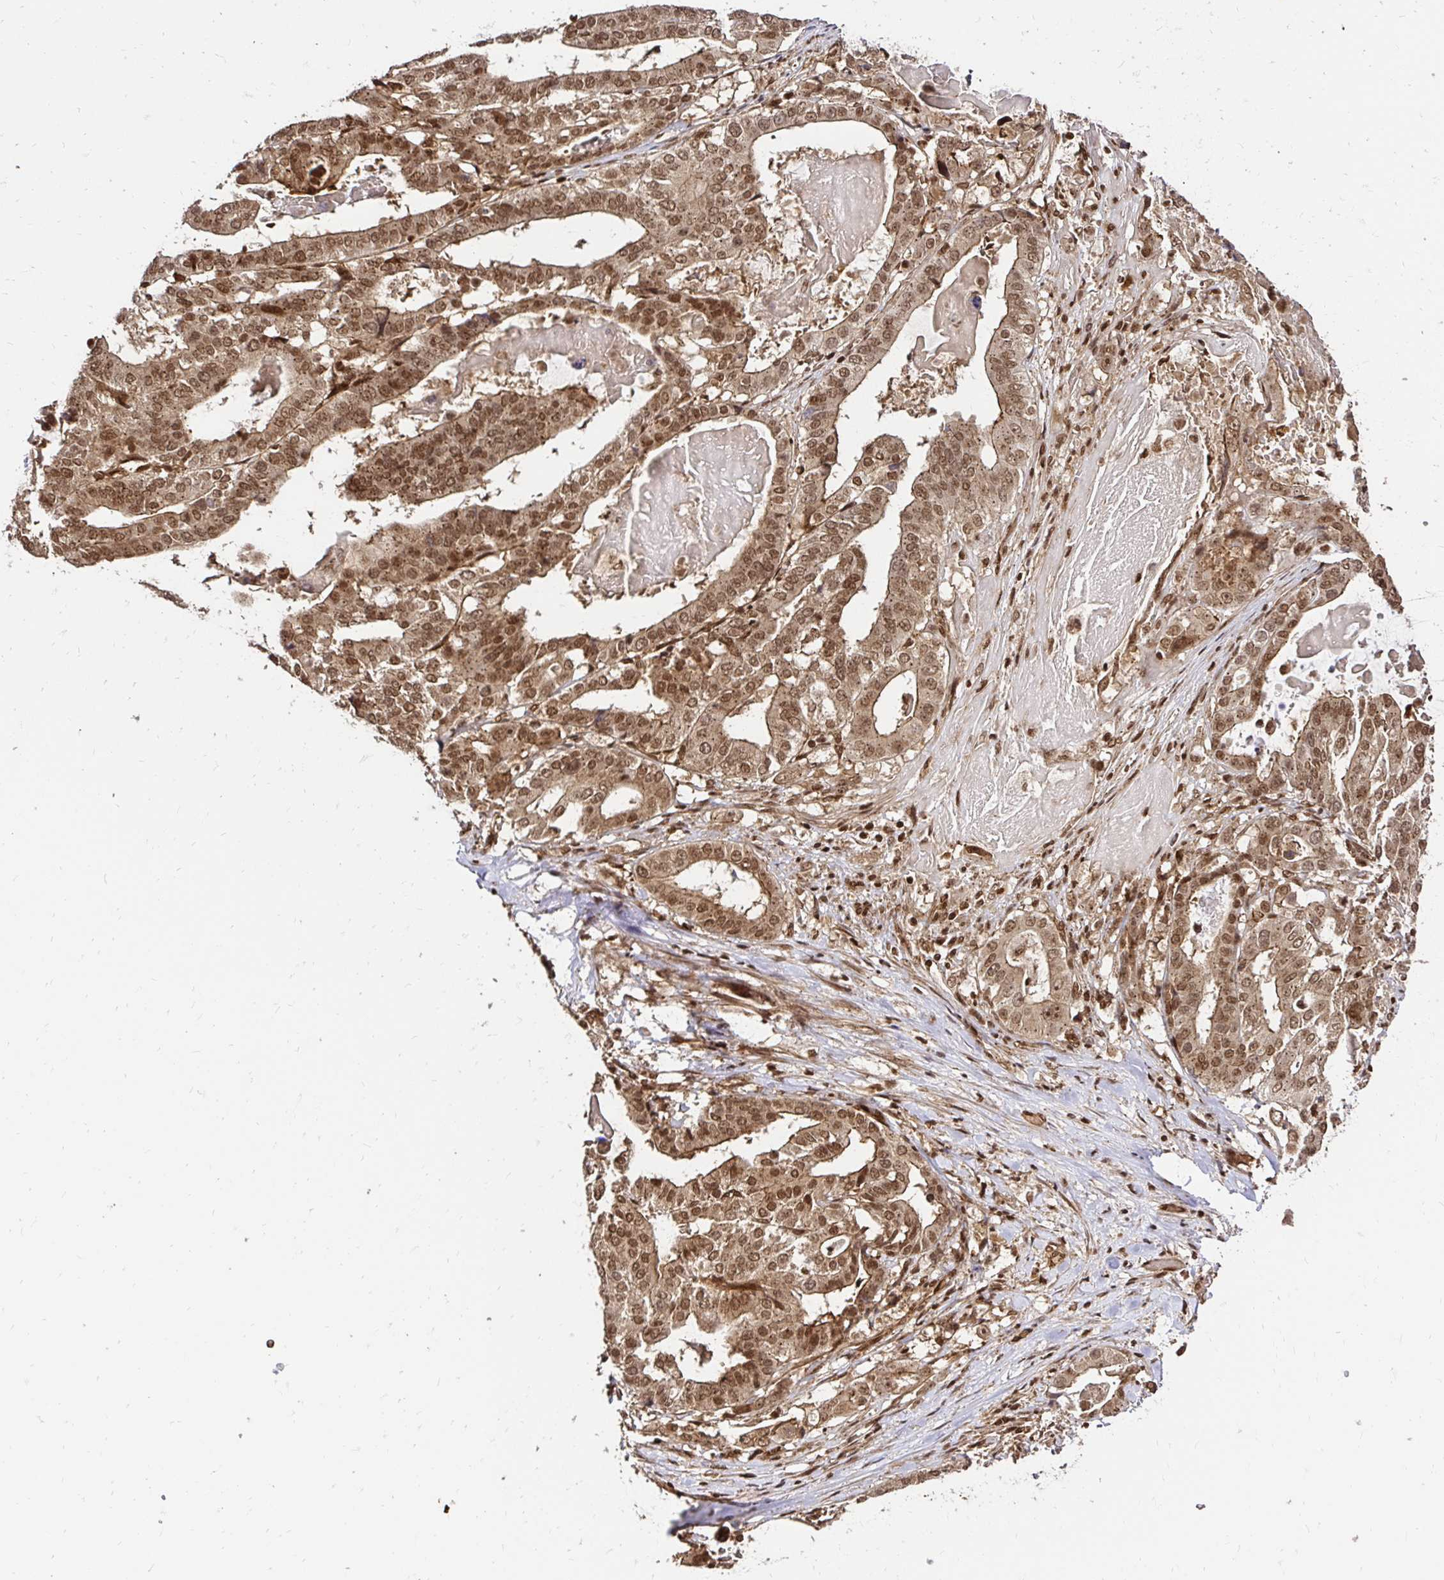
{"staining": {"intensity": "moderate", "quantity": ">75%", "location": "cytoplasmic/membranous,nuclear"}, "tissue": "stomach cancer", "cell_type": "Tumor cells", "image_type": "cancer", "snomed": [{"axis": "morphology", "description": "Adenocarcinoma, NOS"}, {"axis": "topography", "description": "Stomach"}], "caption": "This is a histology image of immunohistochemistry (IHC) staining of adenocarcinoma (stomach), which shows moderate staining in the cytoplasmic/membranous and nuclear of tumor cells.", "gene": "GLYR1", "patient": {"sex": "male", "age": 48}}